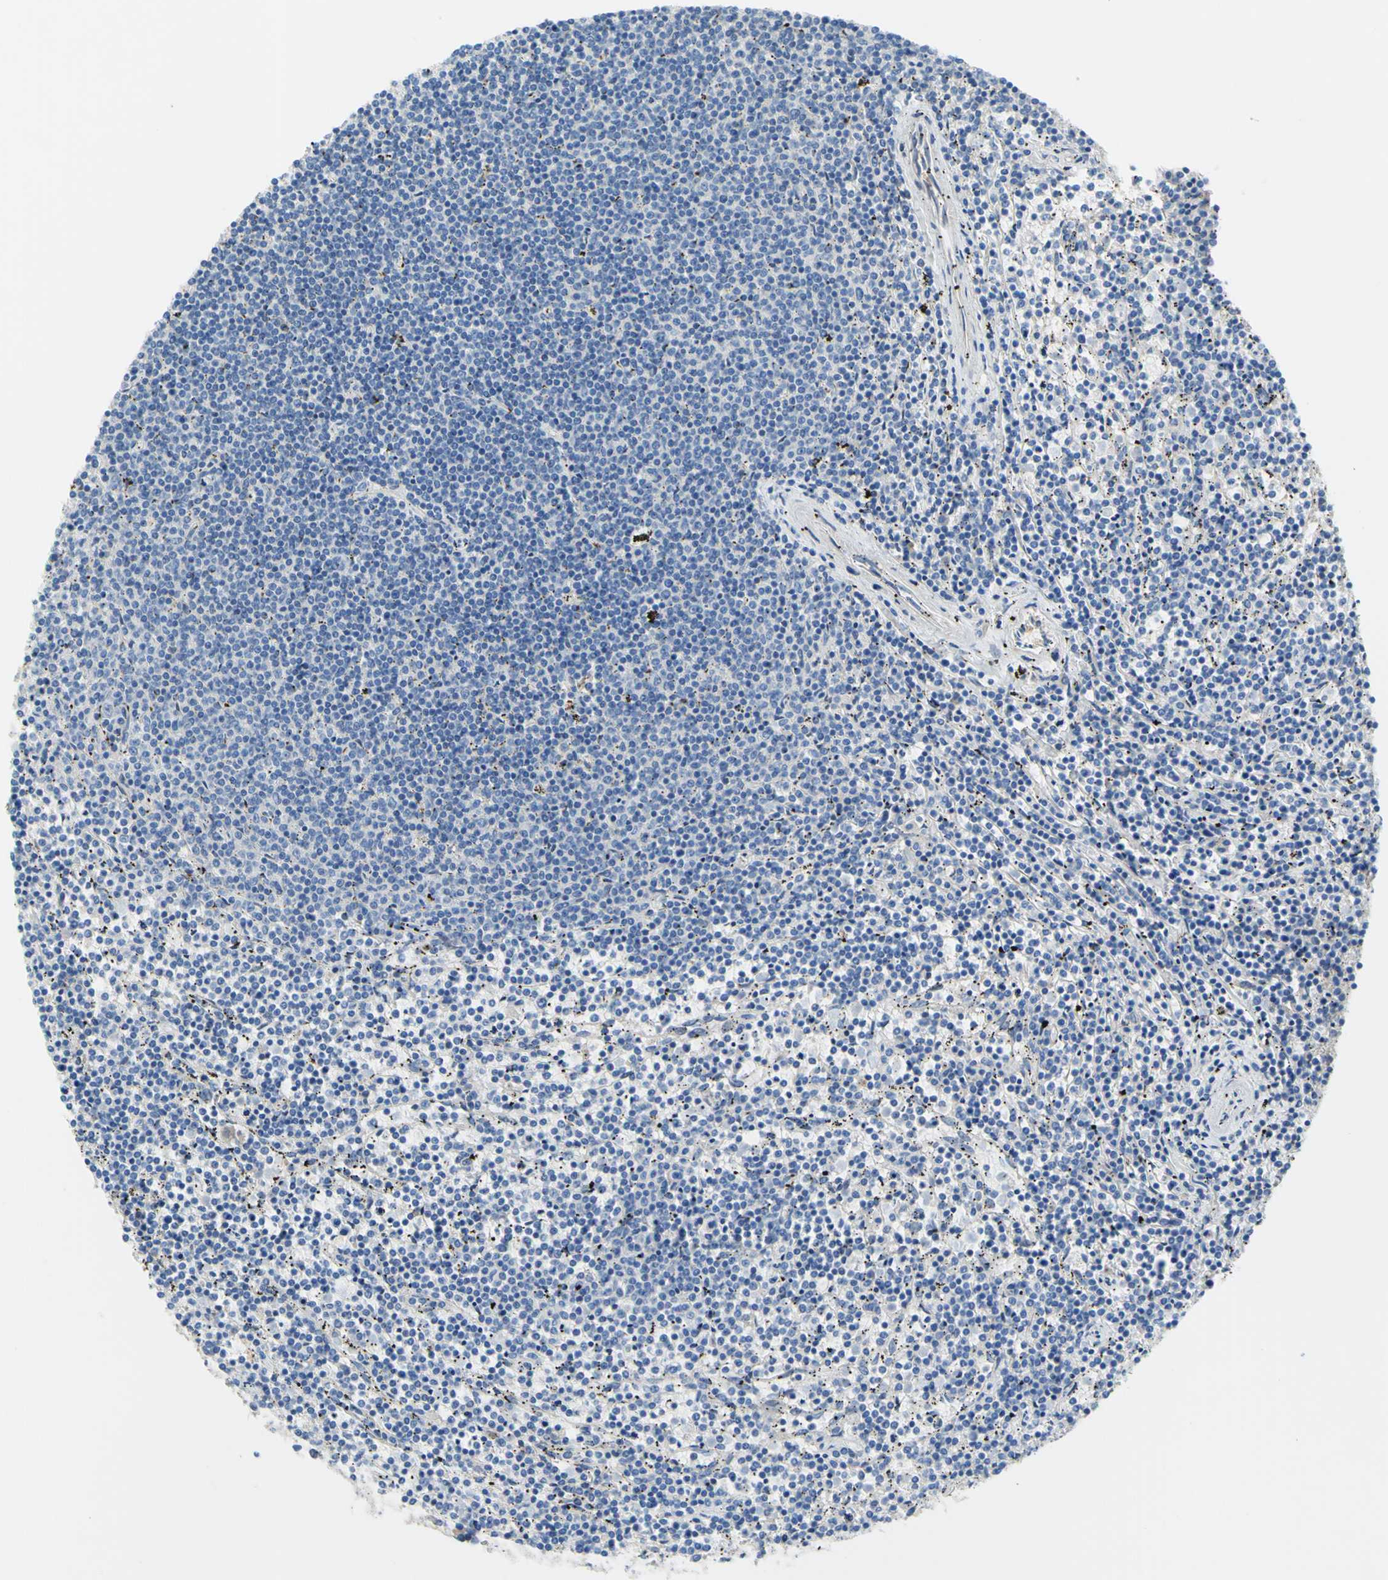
{"staining": {"intensity": "negative", "quantity": "none", "location": "none"}, "tissue": "lymphoma", "cell_type": "Tumor cells", "image_type": "cancer", "snomed": [{"axis": "morphology", "description": "Malignant lymphoma, non-Hodgkin's type, Low grade"}, {"axis": "topography", "description": "Spleen"}], "caption": "A high-resolution image shows IHC staining of lymphoma, which displays no significant expression in tumor cells.", "gene": "TMEM59L", "patient": {"sex": "female", "age": 50}}